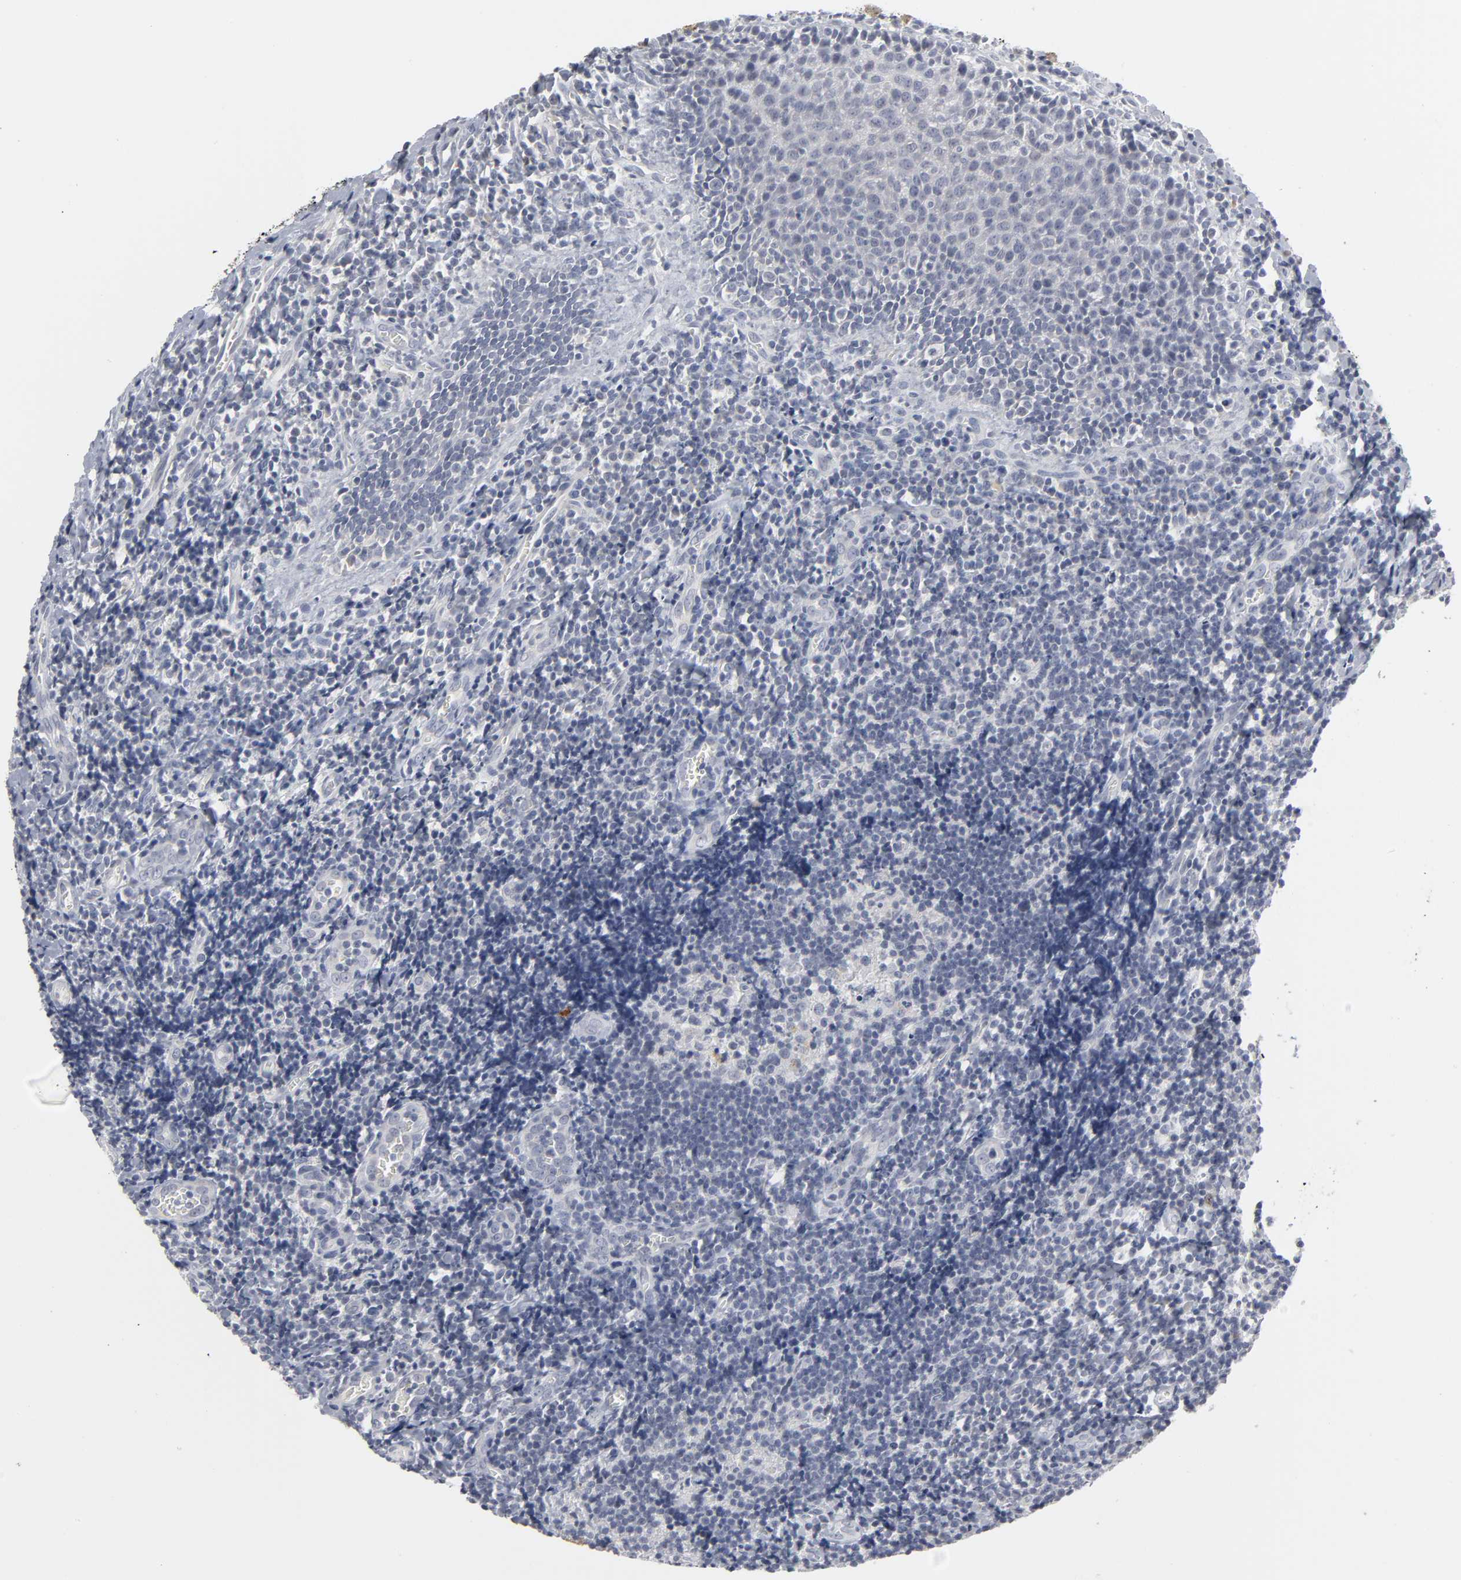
{"staining": {"intensity": "negative", "quantity": "none", "location": "none"}, "tissue": "oral mucosa", "cell_type": "Squamous epithelial cells", "image_type": "normal", "snomed": [{"axis": "morphology", "description": "Normal tissue, NOS"}, {"axis": "topography", "description": "Oral tissue"}], "caption": "The photomicrograph displays no significant positivity in squamous epithelial cells of oral mucosa. (DAB (3,3'-diaminobenzidine) immunohistochemistry visualized using brightfield microscopy, high magnification).", "gene": "TCAP", "patient": {"sex": "male", "age": 20}}